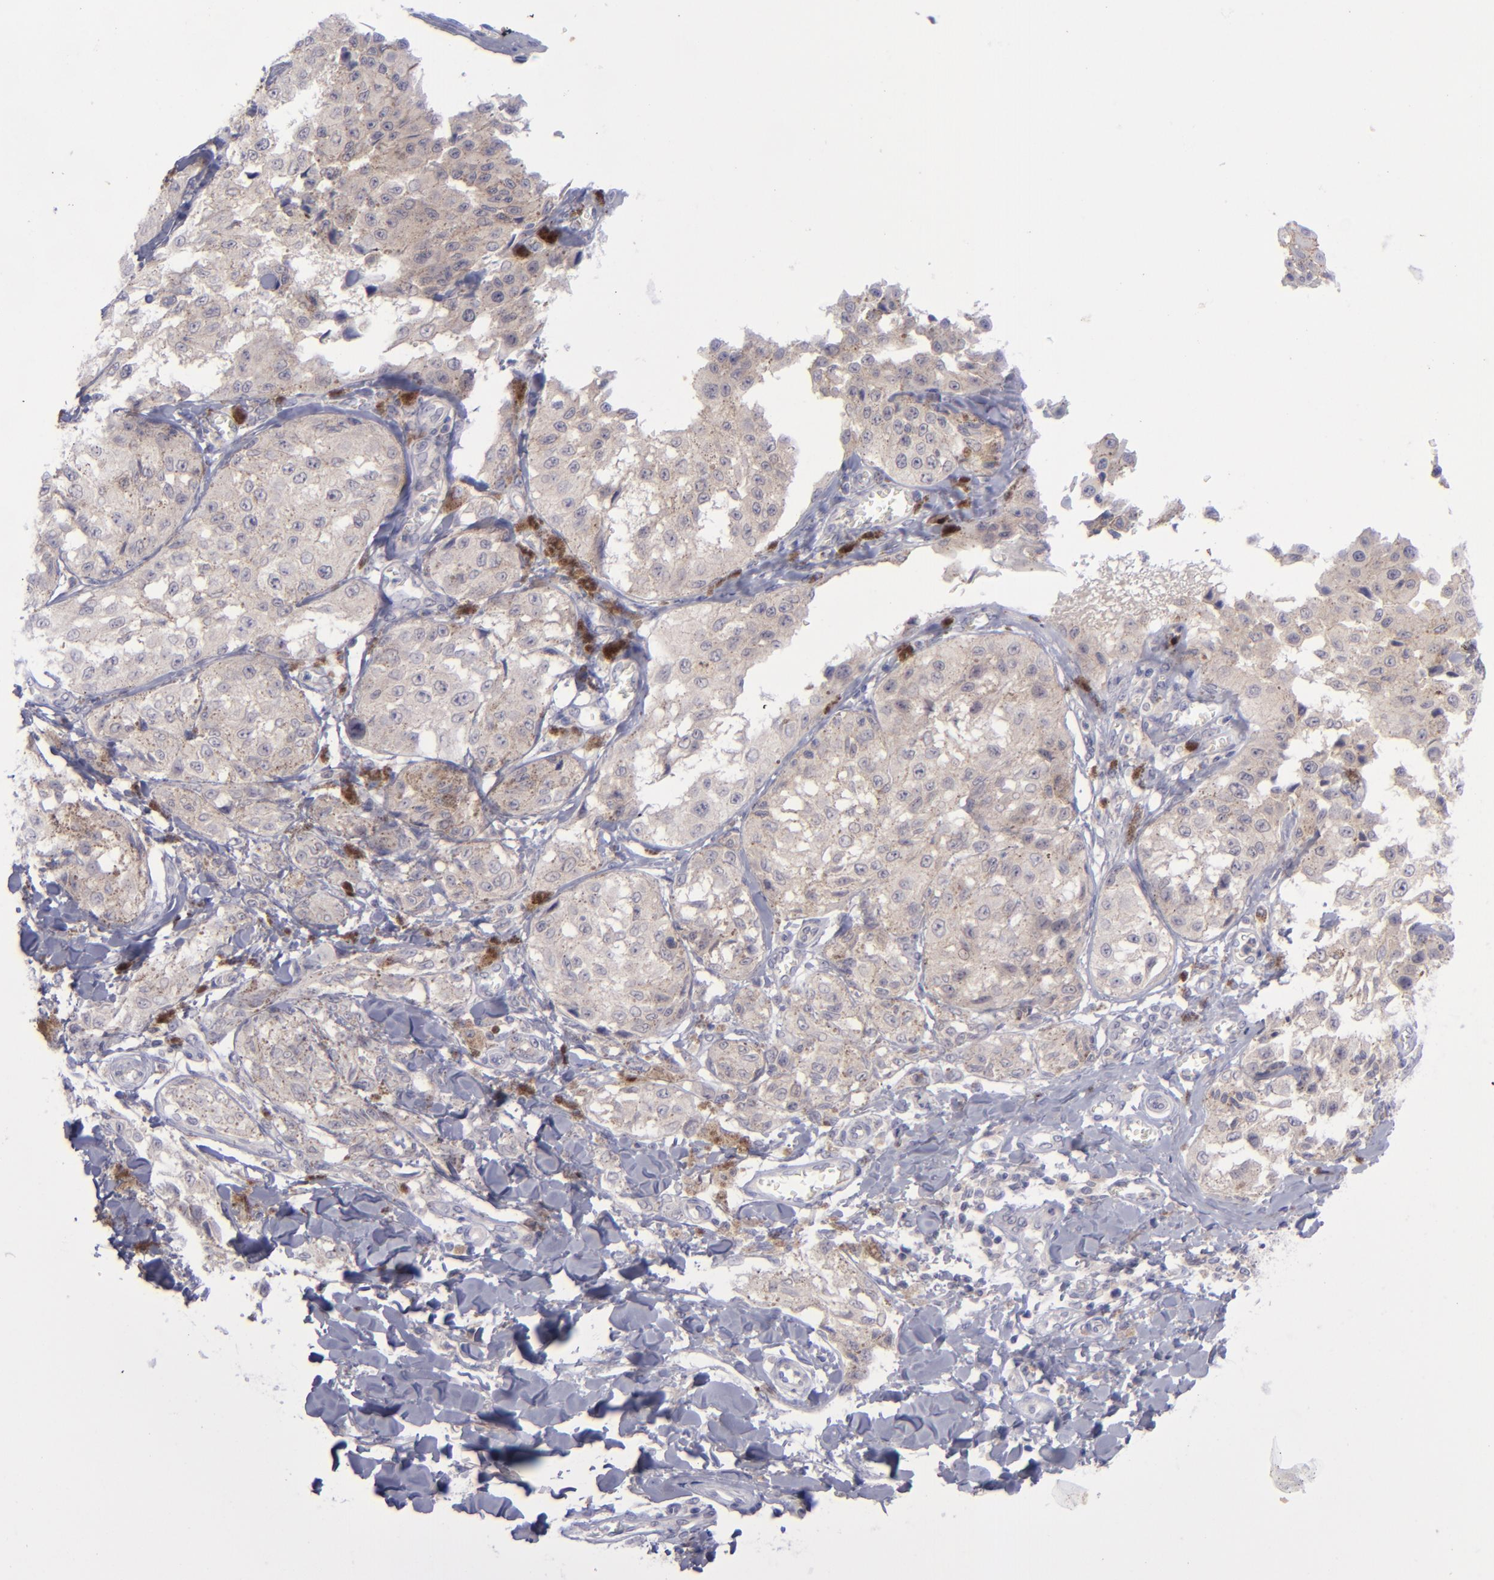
{"staining": {"intensity": "negative", "quantity": "none", "location": "none"}, "tissue": "melanoma", "cell_type": "Tumor cells", "image_type": "cancer", "snomed": [{"axis": "morphology", "description": "Malignant melanoma, NOS"}, {"axis": "topography", "description": "Skin"}], "caption": "The IHC photomicrograph has no significant expression in tumor cells of melanoma tissue. Nuclei are stained in blue.", "gene": "EVPL", "patient": {"sex": "female", "age": 82}}